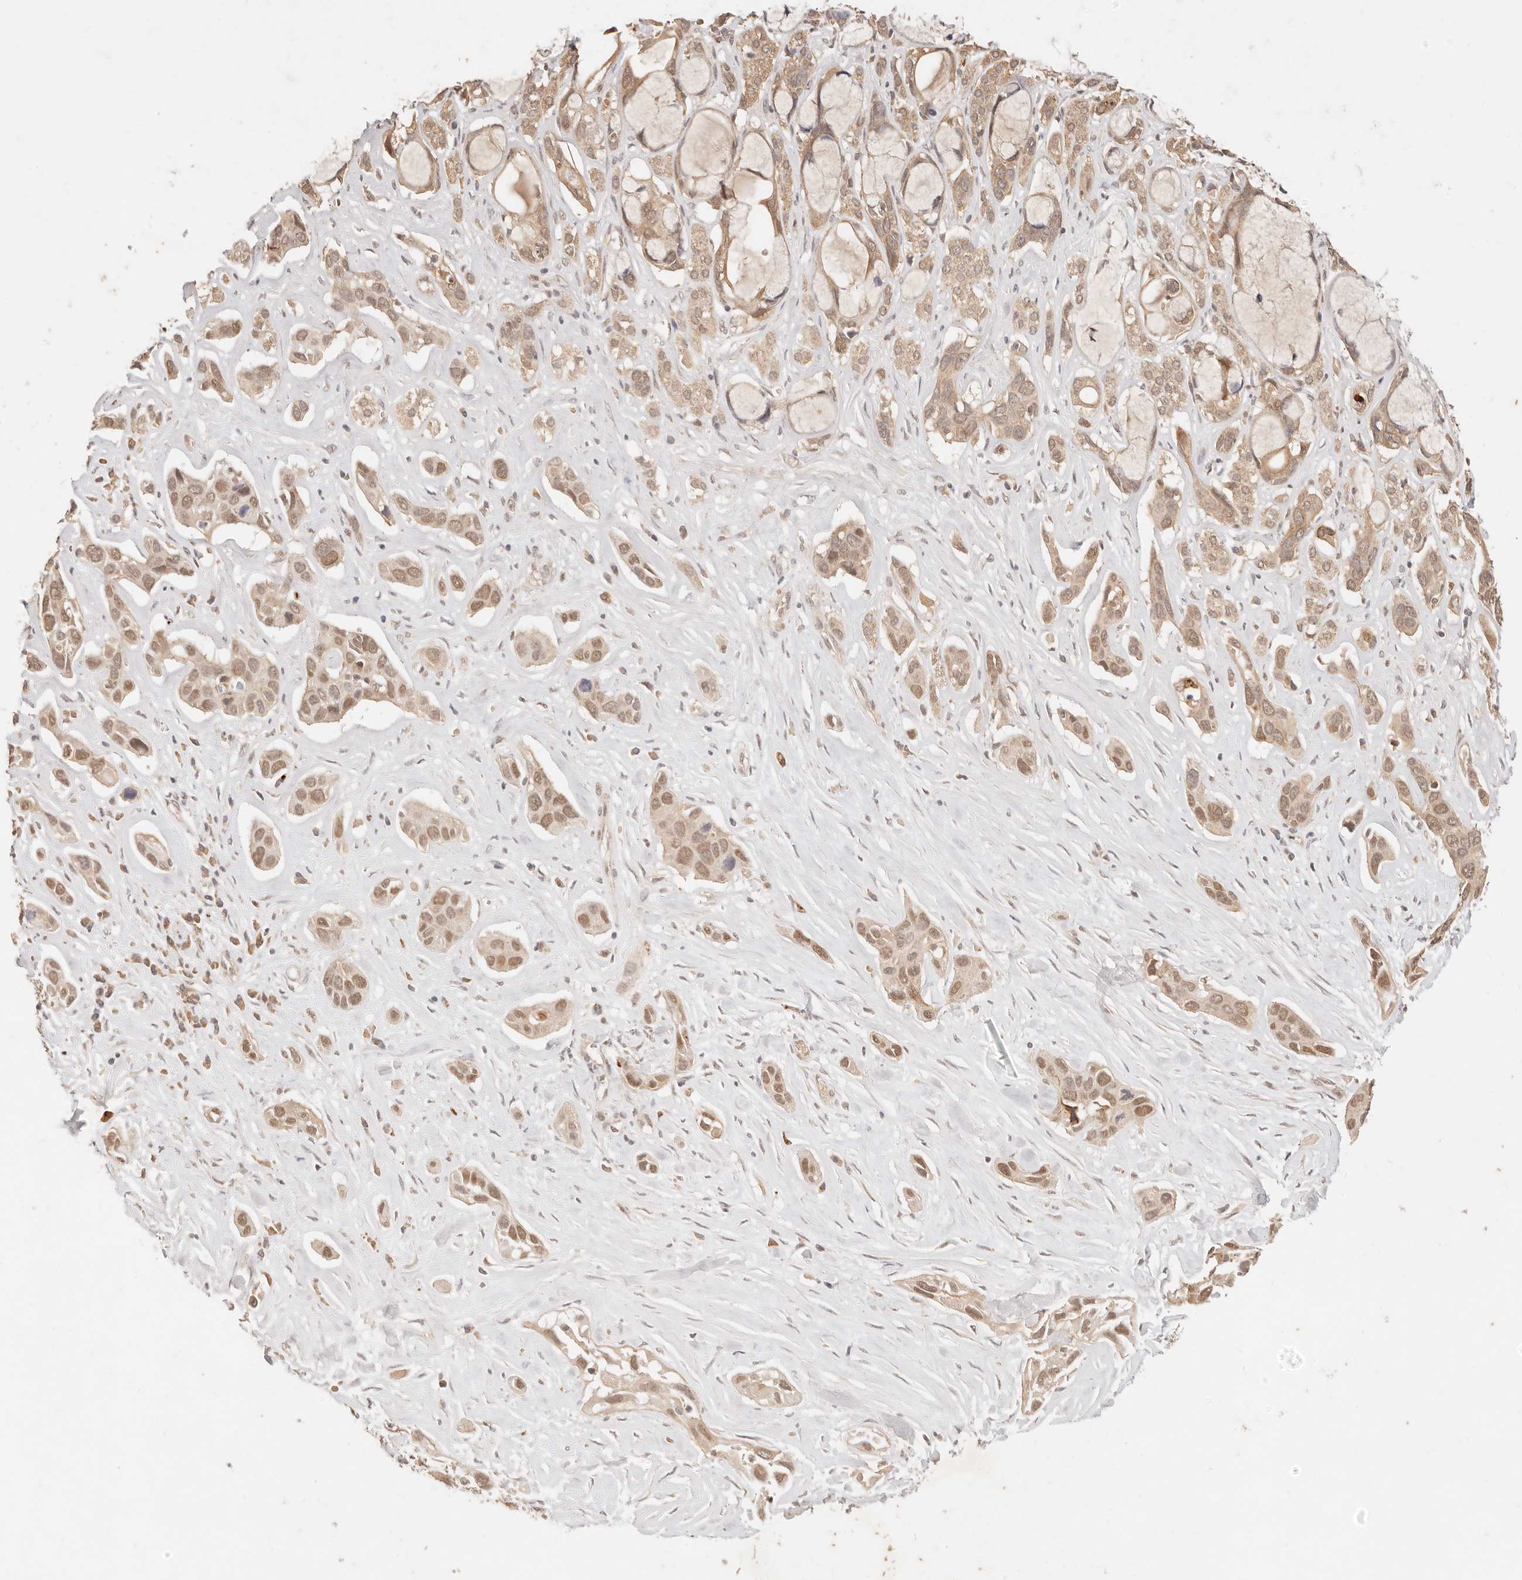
{"staining": {"intensity": "moderate", "quantity": ">75%", "location": "cytoplasmic/membranous,nuclear"}, "tissue": "pancreatic cancer", "cell_type": "Tumor cells", "image_type": "cancer", "snomed": [{"axis": "morphology", "description": "Adenocarcinoma, NOS"}, {"axis": "topography", "description": "Pancreas"}], "caption": "Protein staining exhibits moderate cytoplasmic/membranous and nuclear expression in approximately >75% of tumor cells in pancreatic adenocarcinoma.", "gene": "TRIM11", "patient": {"sex": "female", "age": 60}}